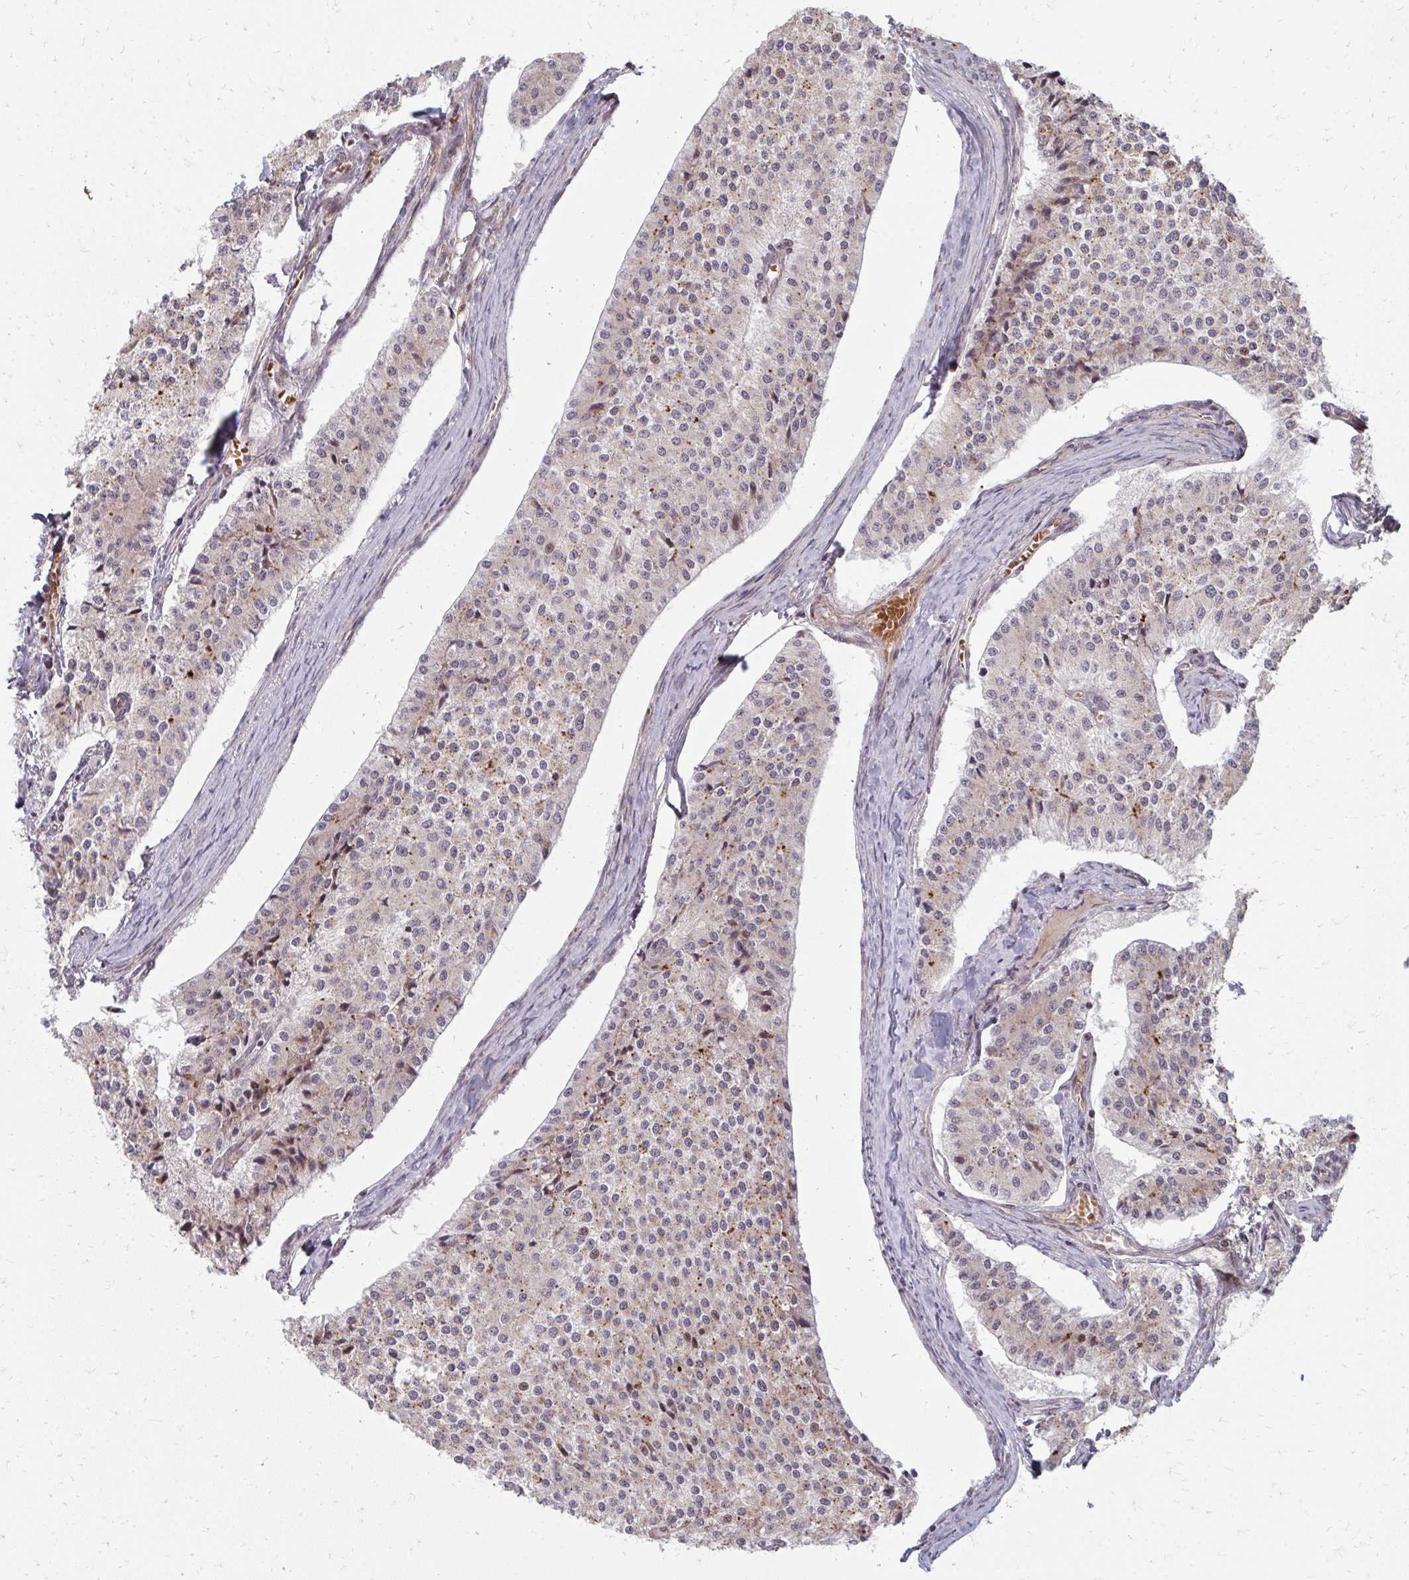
{"staining": {"intensity": "weak", "quantity": "<25%", "location": "cytoplasmic/membranous"}, "tissue": "carcinoid", "cell_type": "Tumor cells", "image_type": "cancer", "snomed": [{"axis": "morphology", "description": "Carcinoid, malignant, NOS"}, {"axis": "topography", "description": "Colon"}], "caption": "Immunohistochemical staining of human malignant carcinoid demonstrates no significant positivity in tumor cells.", "gene": "ZNF285", "patient": {"sex": "female", "age": 52}}